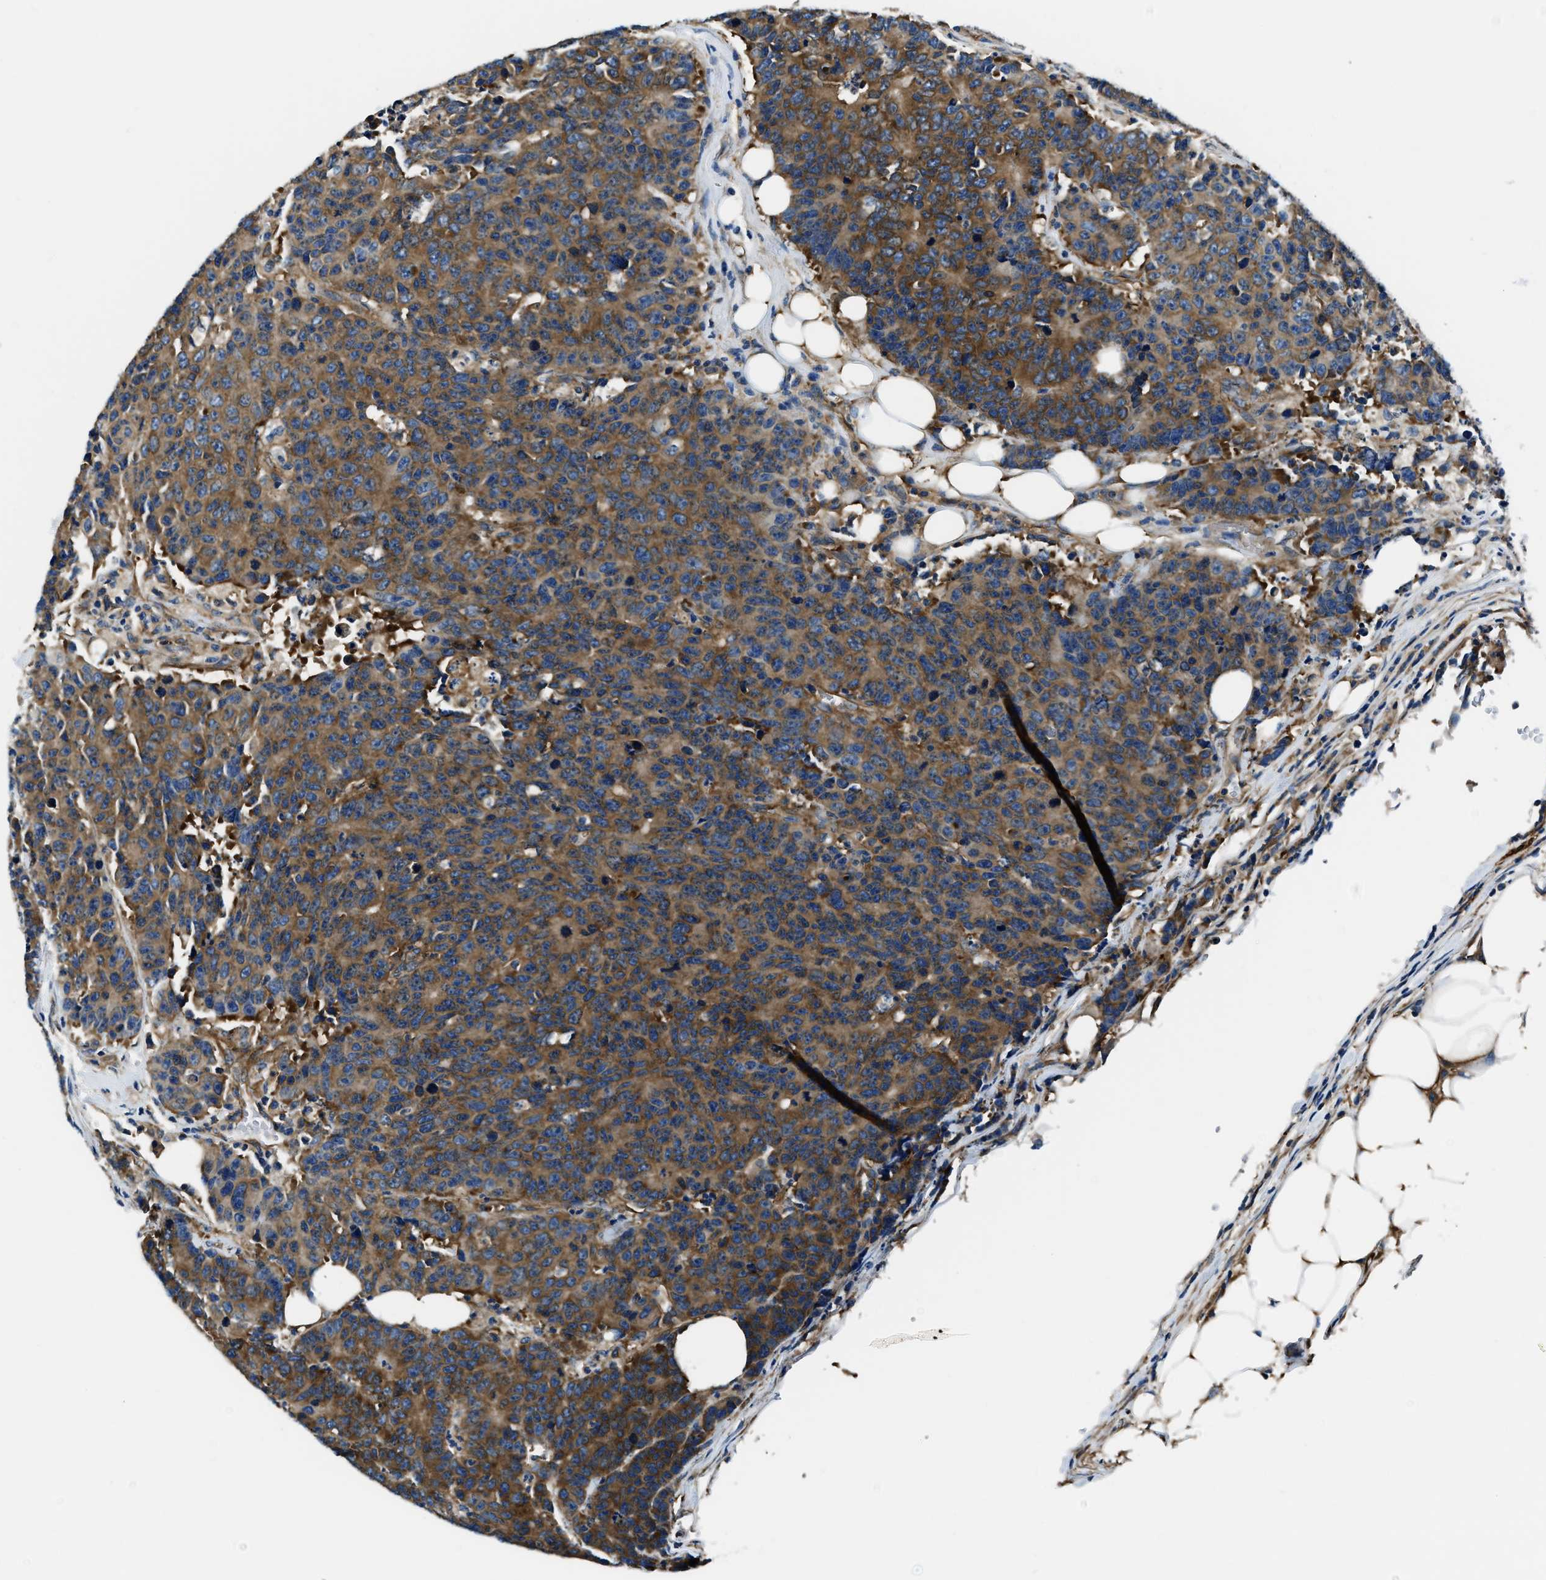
{"staining": {"intensity": "moderate", "quantity": ">75%", "location": "cytoplasmic/membranous"}, "tissue": "colorectal cancer", "cell_type": "Tumor cells", "image_type": "cancer", "snomed": [{"axis": "morphology", "description": "Adenocarcinoma, NOS"}, {"axis": "topography", "description": "Colon"}], "caption": "Protein staining shows moderate cytoplasmic/membranous expression in approximately >75% of tumor cells in colorectal adenocarcinoma. Using DAB (brown) and hematoxylin (blue) stains, captured at high magnification using brightfield microscopy.", "gene": "EEA1", "patient": {"sex": "female", "age": 86}}